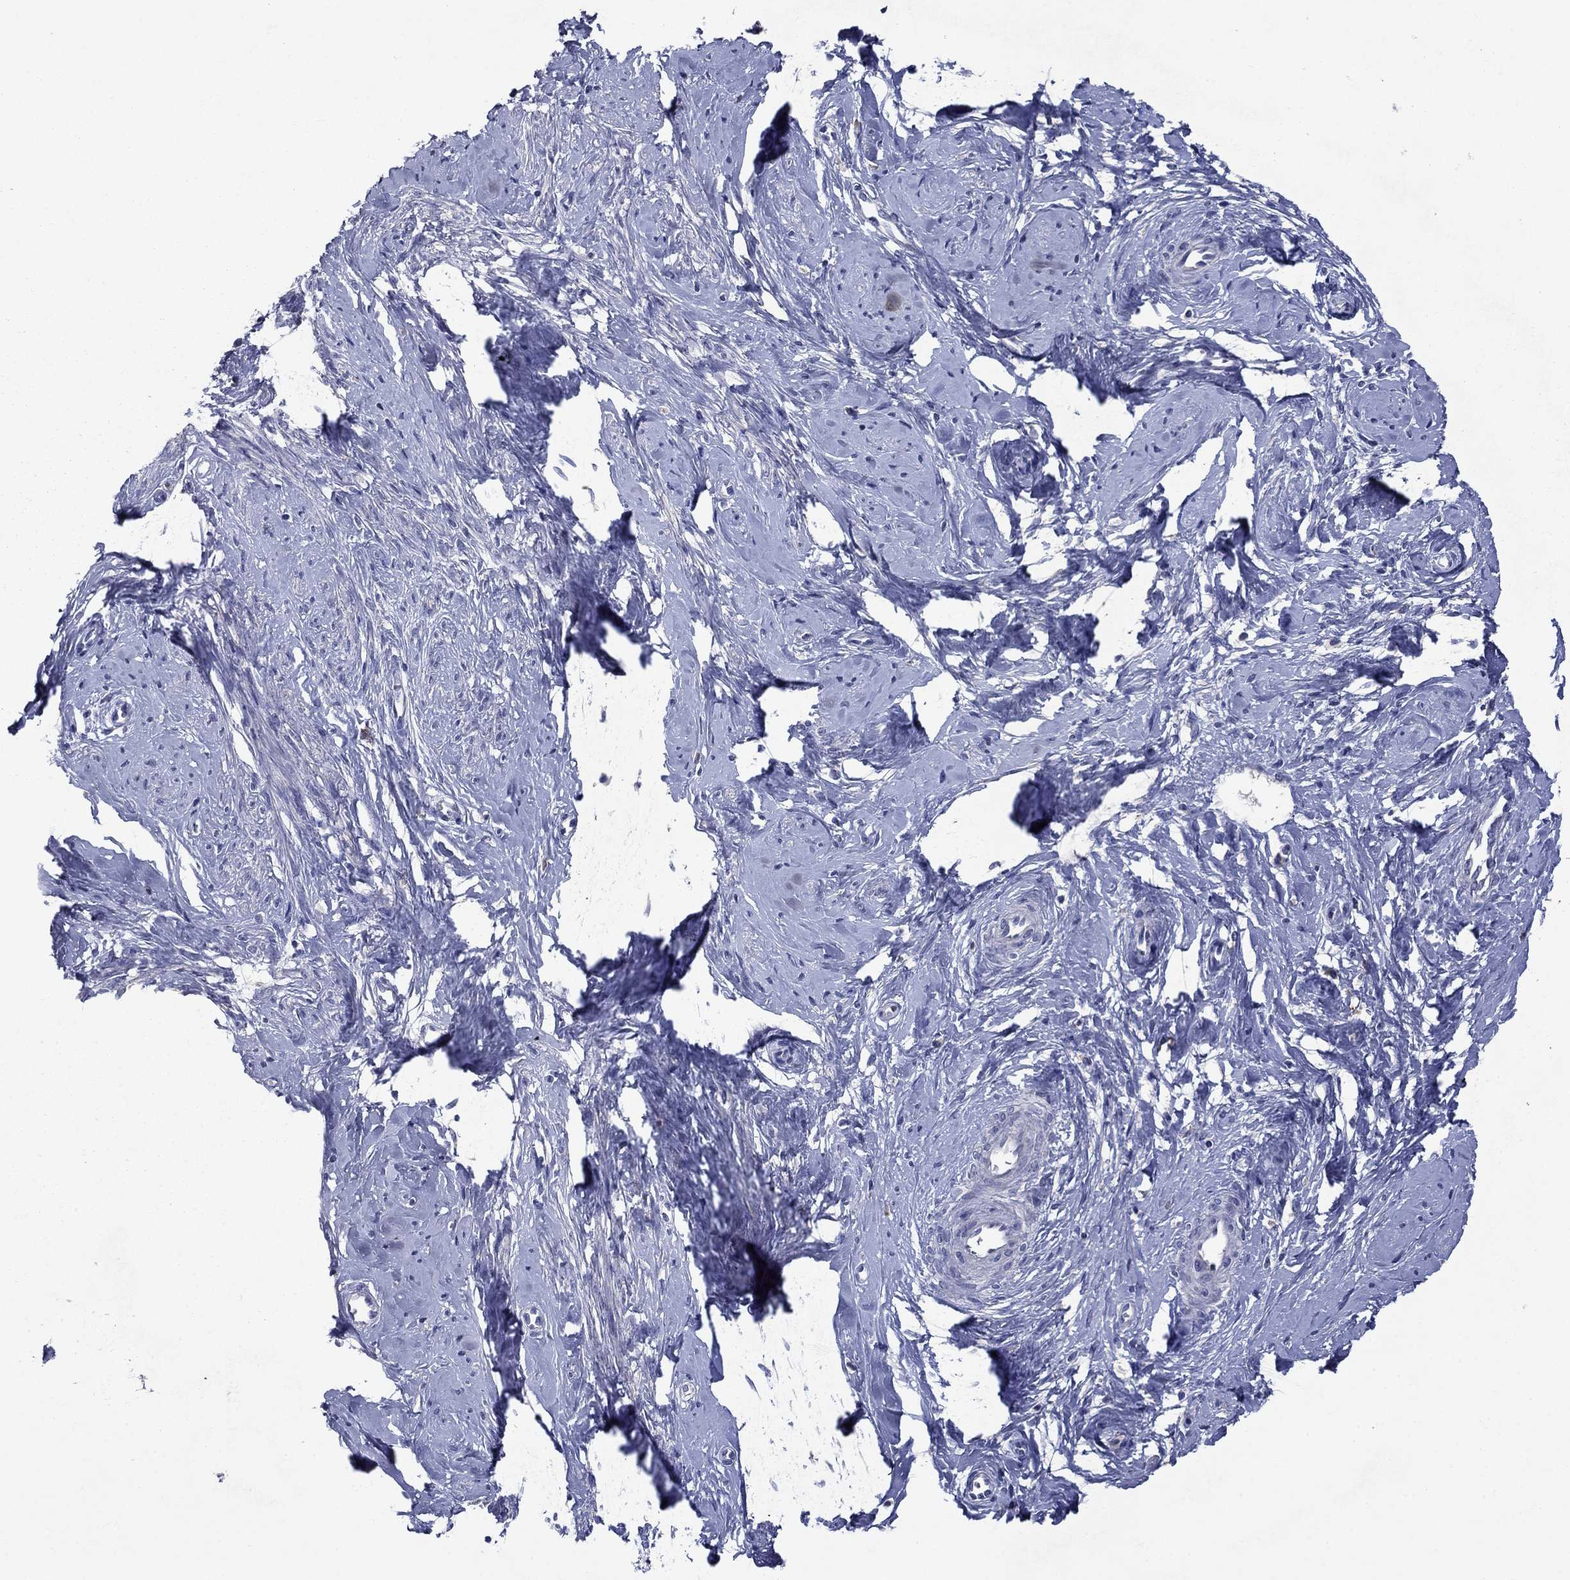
{"staining": {"intensity": "negative", "quantity": "none", "location": "none"}, "tissue": "cervical cancer", "cell_type": "Tumor cells", "image_type": "cancer", "snomed": [{"axis": "morphology", "description": "Normal tissue, NOS"}, {"axis": "morphology", "description": "Squamous cell carcinoma, NOS"}, {"axis": "topography", "description": "Cervix"}], "caption": "DAB (3,3'-diaminobenzidine) immunohistochemical staining of cervical cancer (squamous cell carcinoma) demonstrates no significant positivity in tumor cells.", "gene": "SULT2B1", "patient": {"sex": "female", "age": 39}}